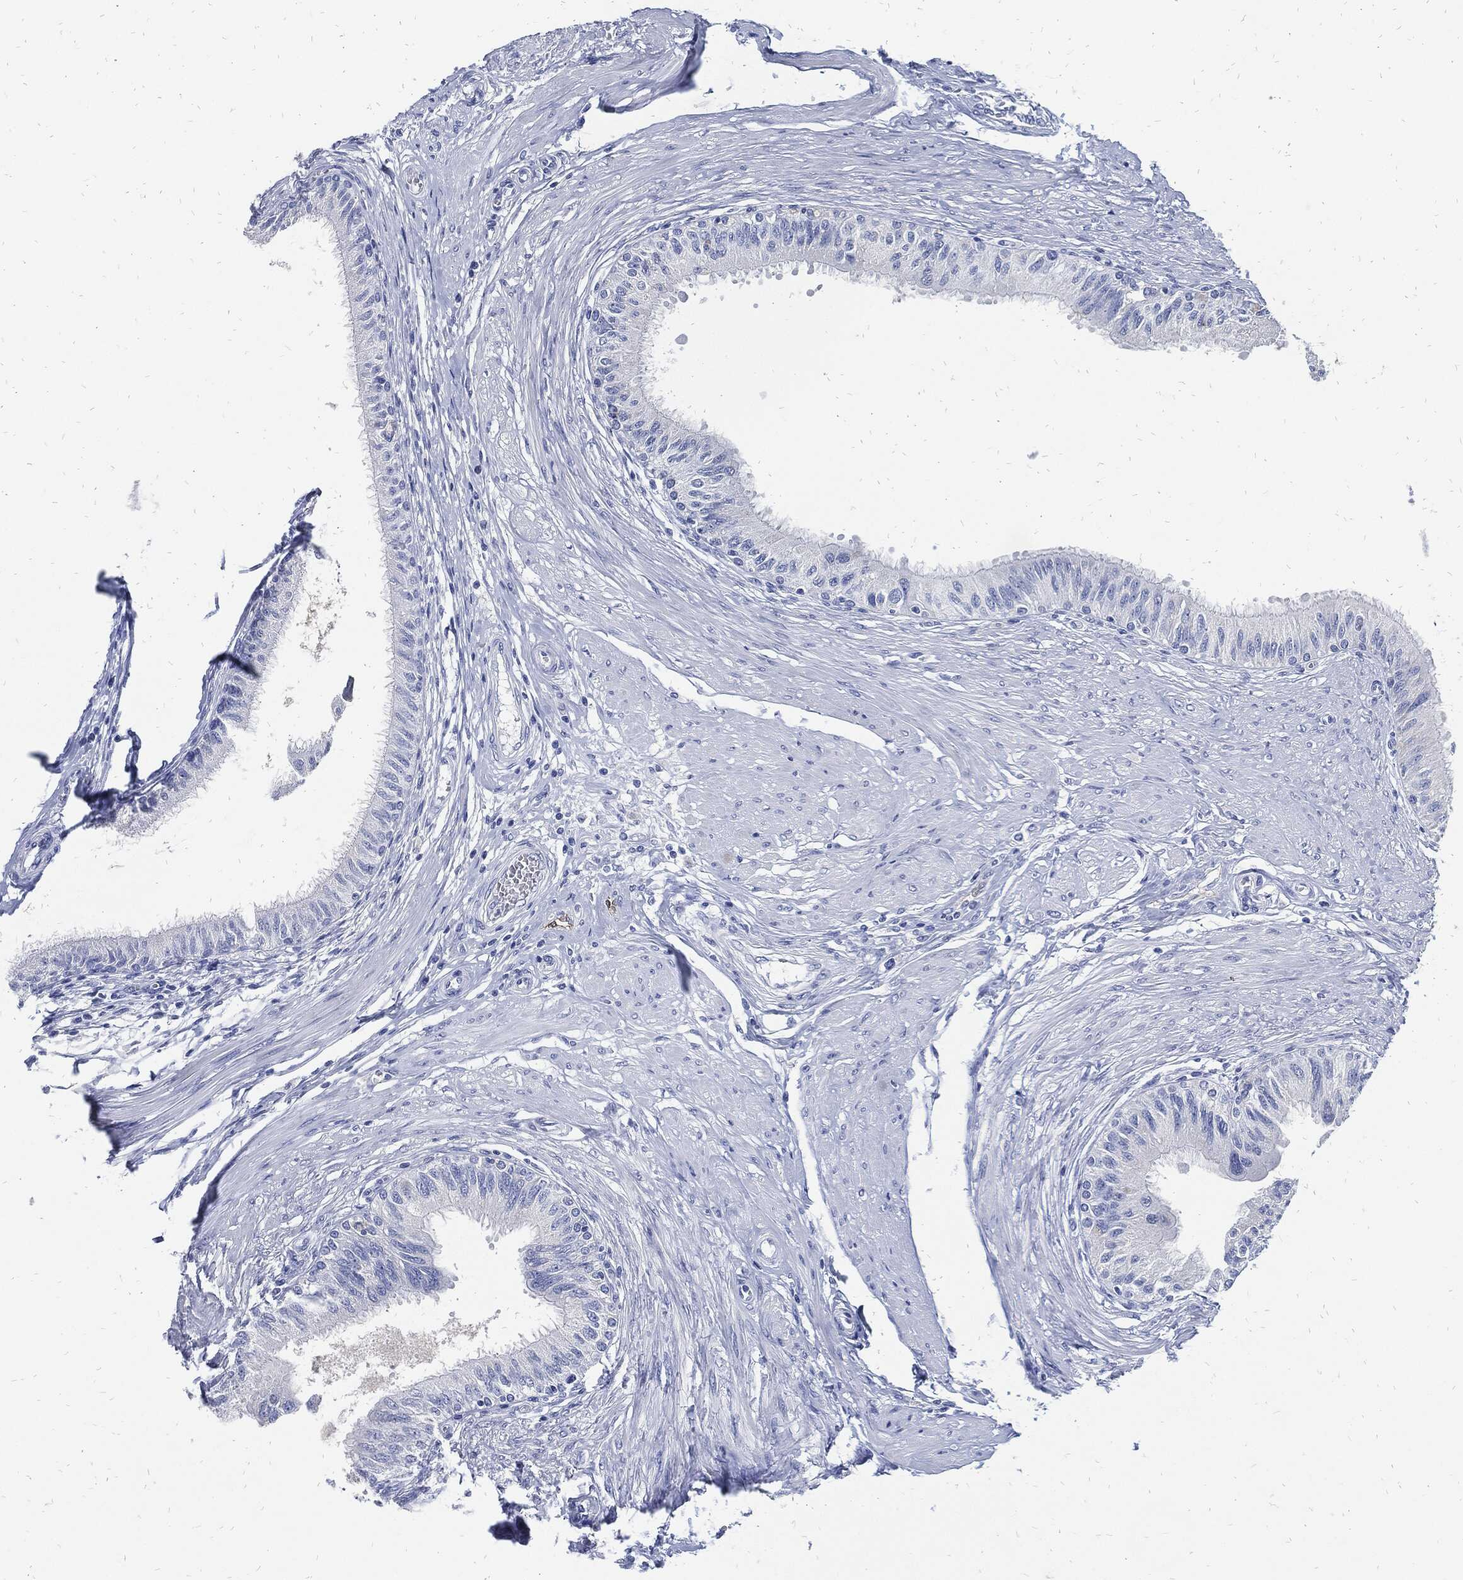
{"staining": {"intensity": "negative", "quantity": "none", "location": "none"}, "tissue": "epididymis", "cell_type": "Glandular cells", "image_type": "normal", "snomed": [{"axis": "morphology", "description": "Normal tissue, NOS"}, {"axis": "morphology", "description": "Seminoma, NOS"}, {"axis": "topography", "description": "Testis"}, {"axis": "topography", "description": "Epididymis"}], "caption": "Immunohistochemistry histopathology image of benign epididymis stained for a protein (brown), which reveals no staining in glandular cells.", "gene": "FABP4", "patient": {"sex": "male", "age": 61}}